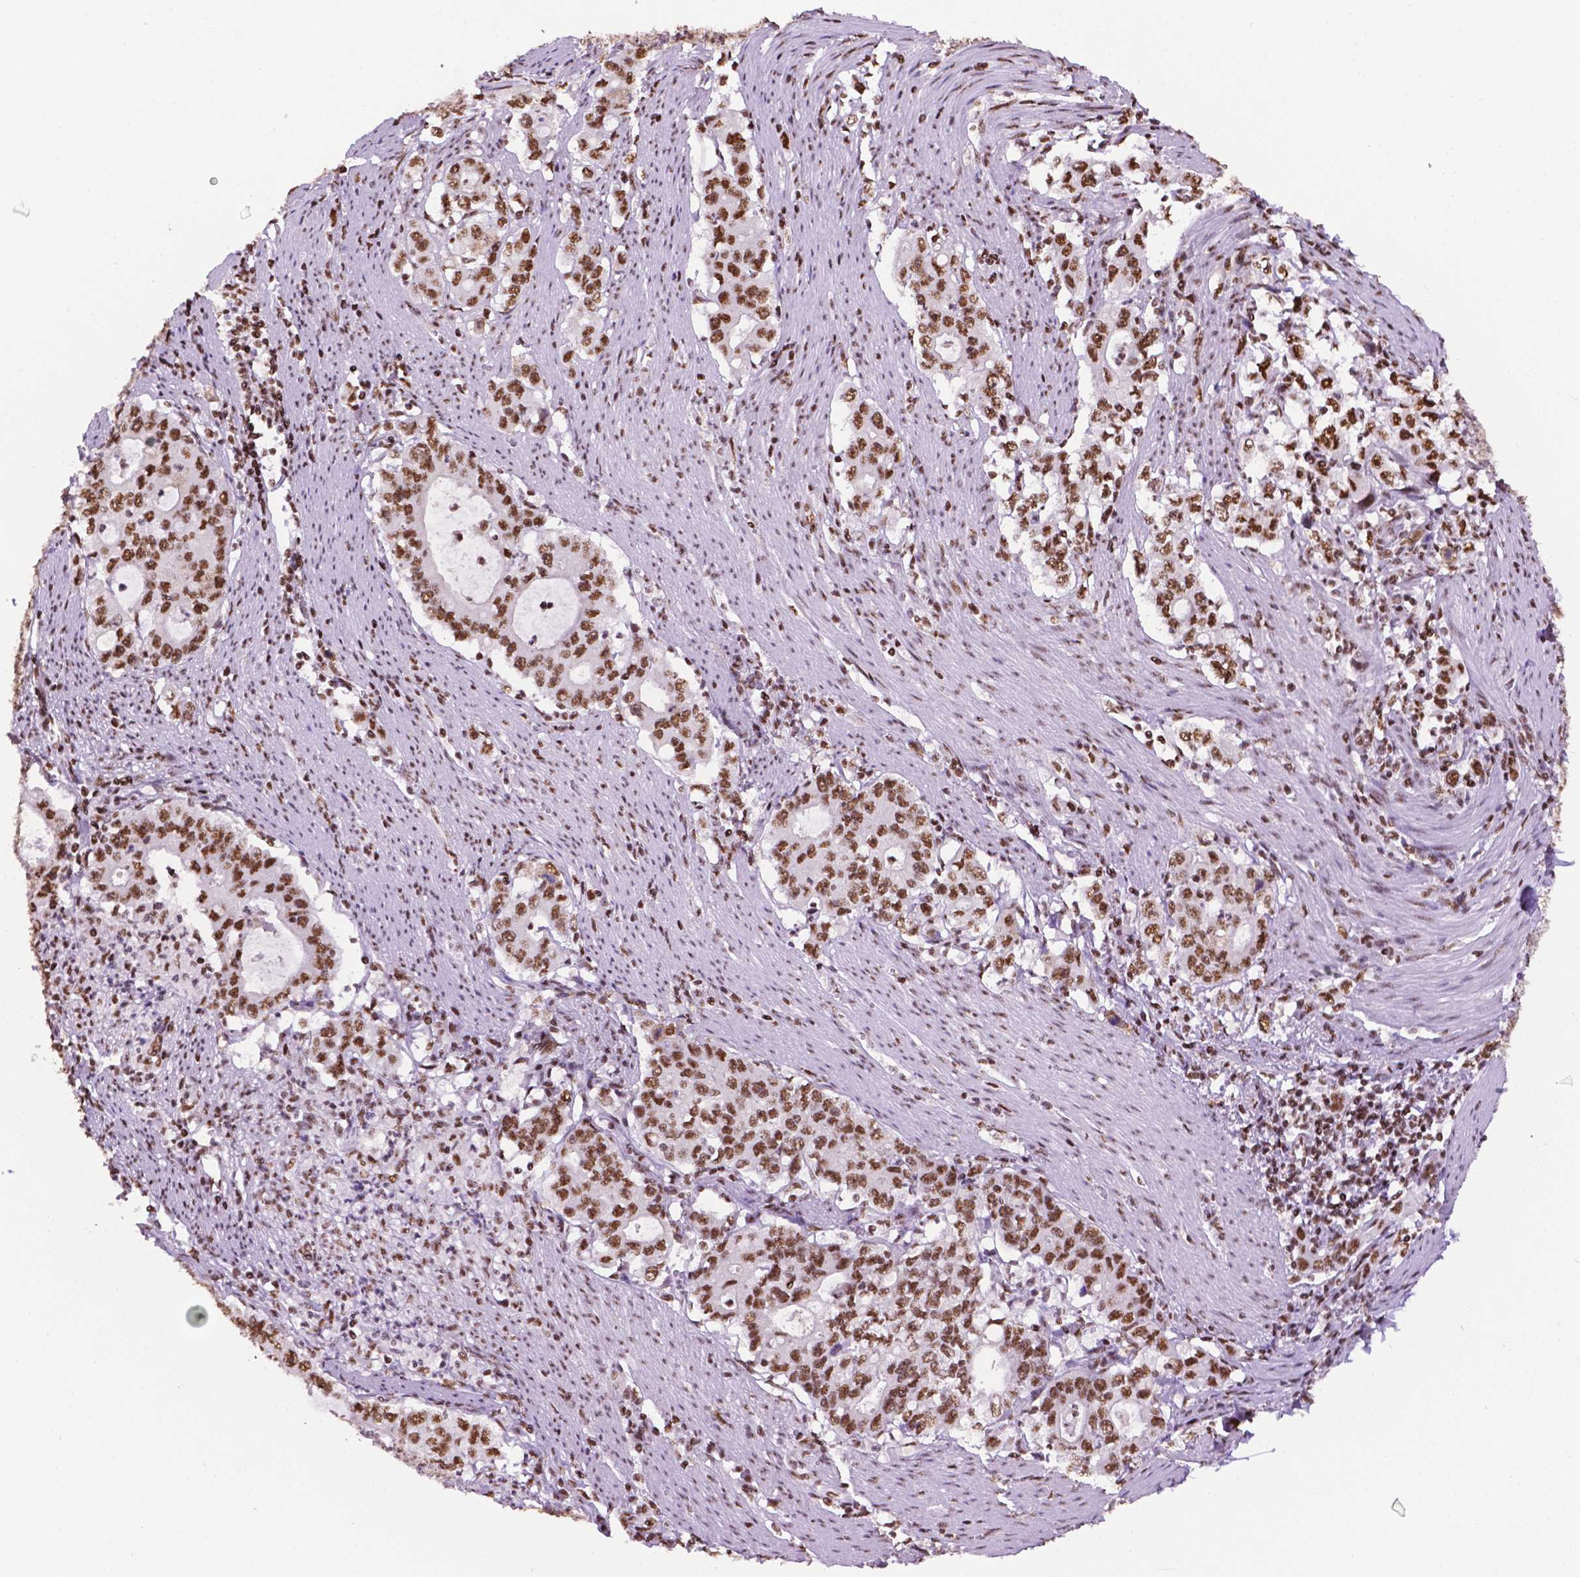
{"staining": {"intensity": "strong", "quantity": ">75%", "location": "nuclear"}, "tissue": "stomach cancer", "cell_type": "Tumor cells", "image_type": "cancer", "snomed": [{"axis": "morphology", "description": "Adenocarcinoma, NOS"}, {"axis": "topography", "description": "Stomach, lower"}], "caption": "Immunohistochemical staining of human stomach cancer (adenocarcinoma) demonstrates high levels of strong nuclear expression in about >75% of tumor cells. (IHC, brightfield microscopy, high magnification).", "gene": "CCAR2", "patient": {"sex": "female", "age": 72}}